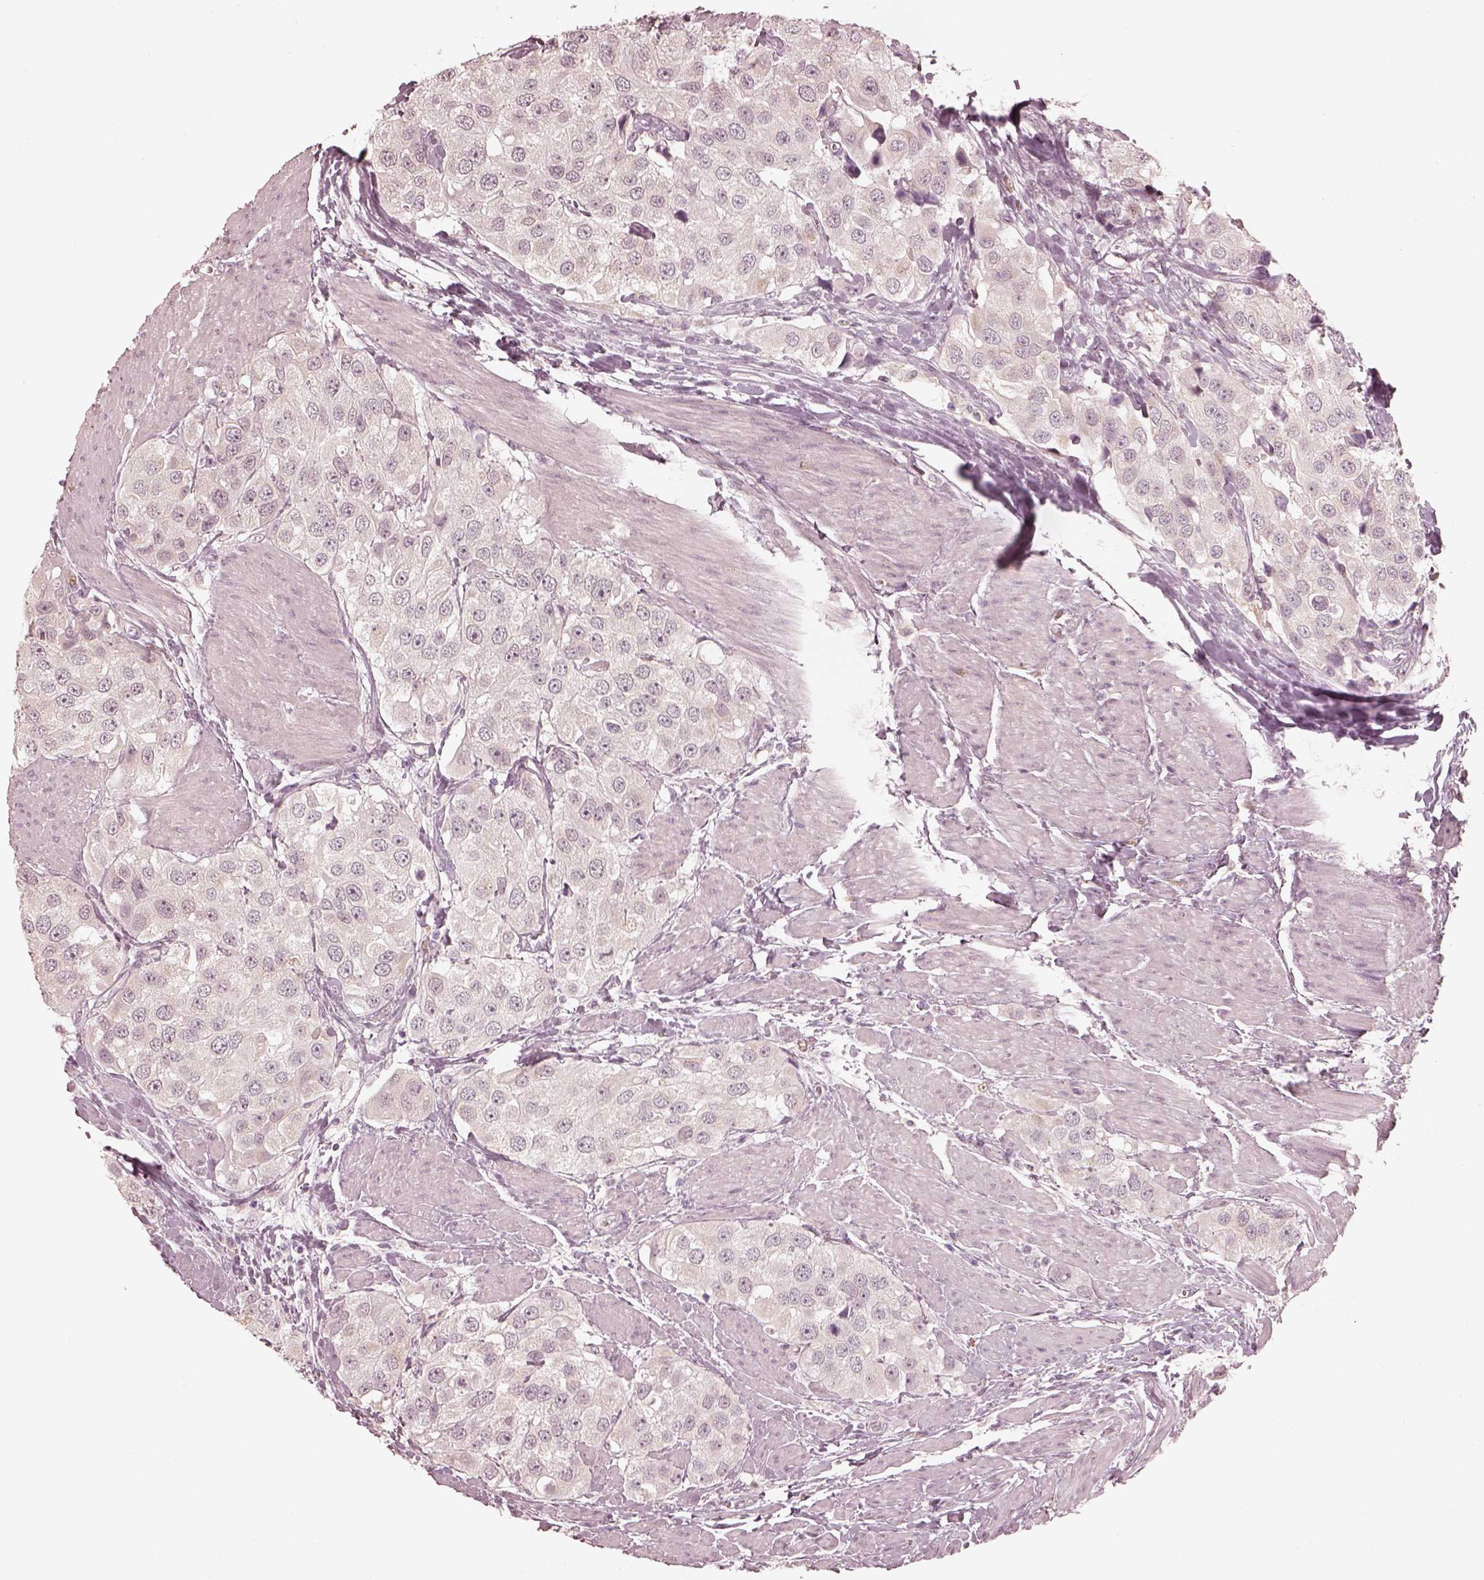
{"staining": {"intensity": "negative", "quantity": "none", "location": "none"}, "tissue": "urothelial cancer", "cell_type": "Tumor cells", "image_type": "cancer", "snomed": [{"axis": "morphology", "description": "Urothelial carcinoma, High grade"}, {"axis": "topography", "description": "Urinary bladder"}], "caption": "DAB (3,3'-diaminobenzidine) immunohistochemical staining of human urothelial cancer reveals no significant expression in tumor cells.", "gene": "IQCB1", "patient": {"sex": "female", "age": 64}}